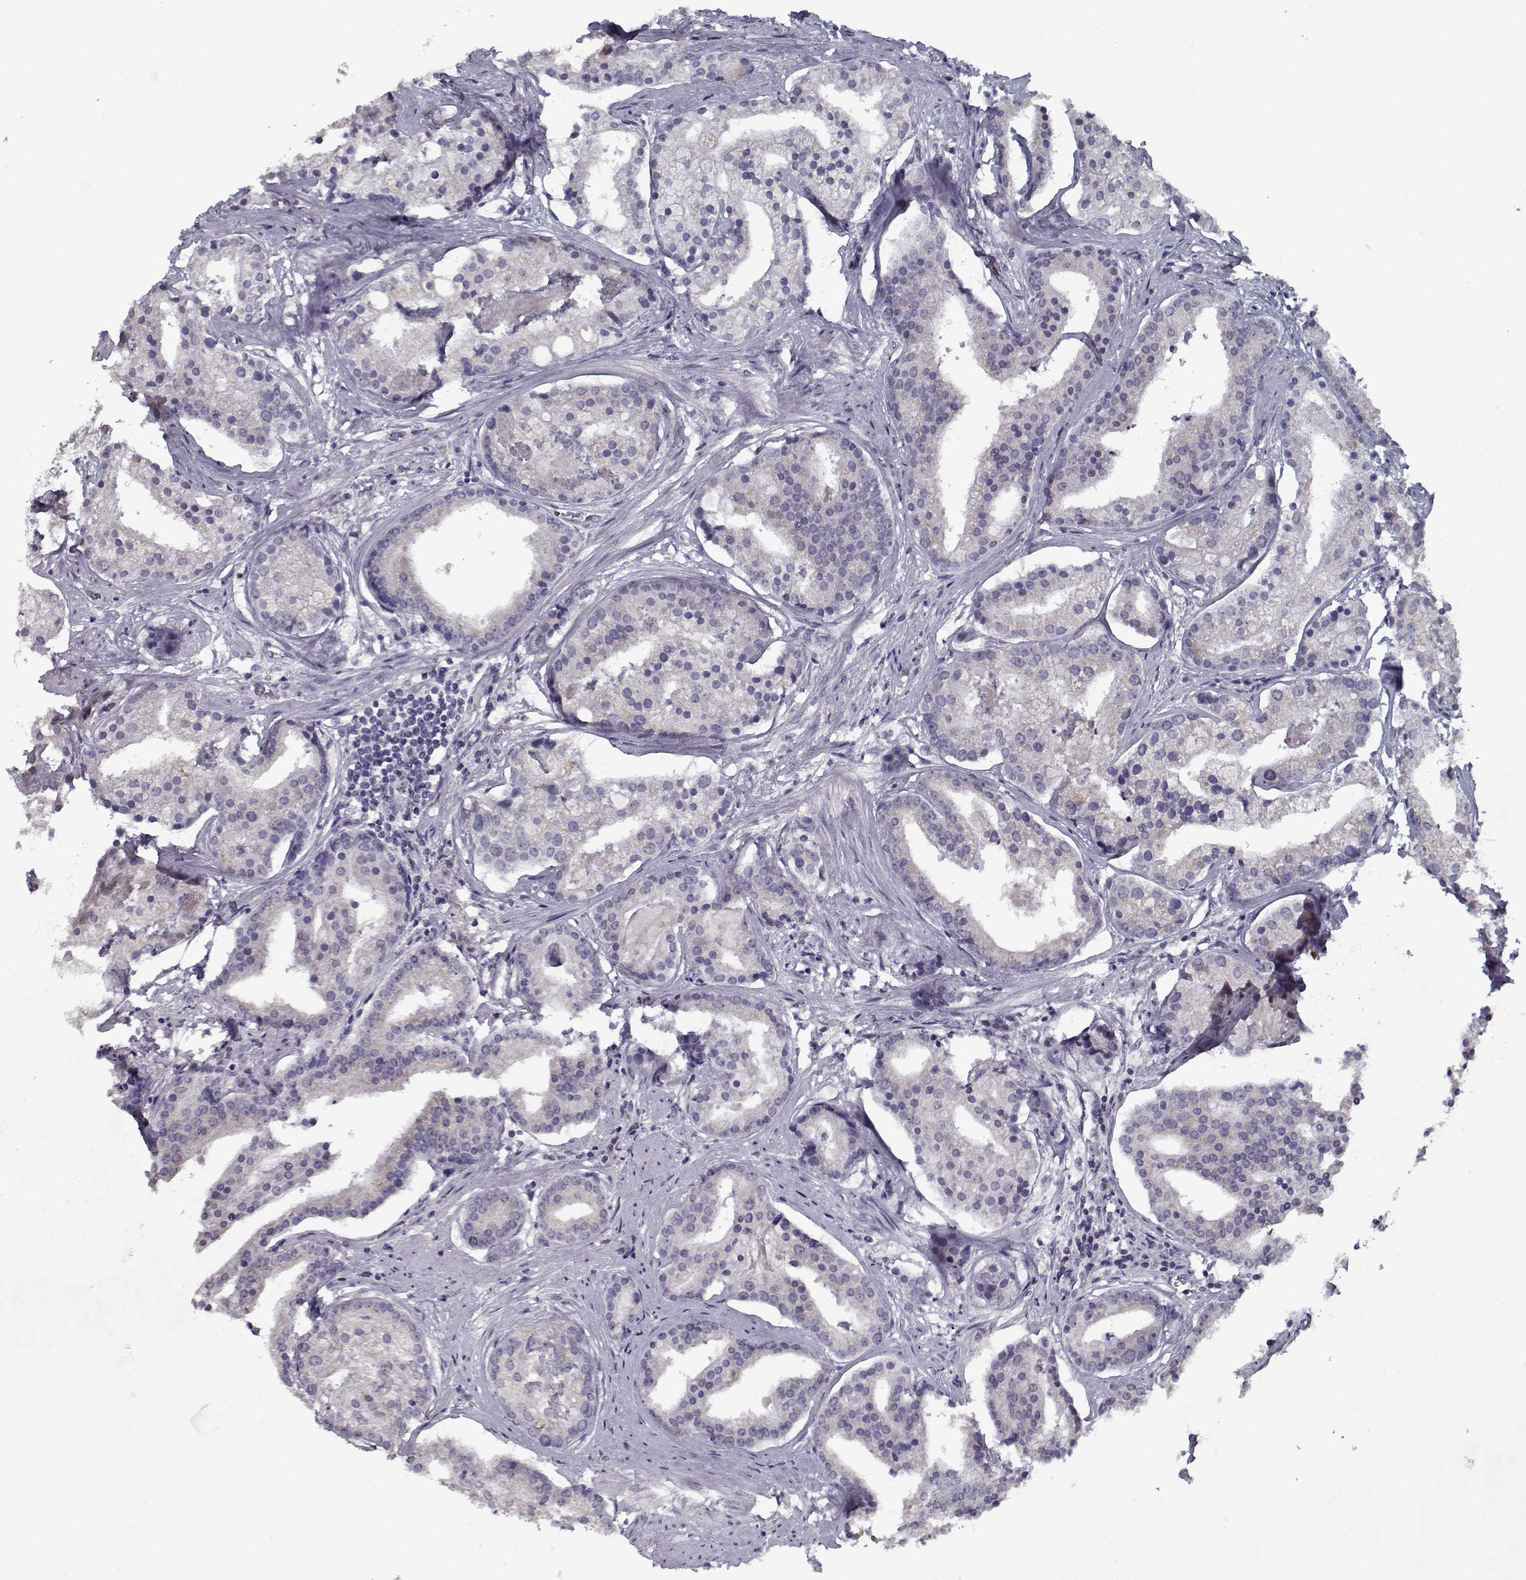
{"staining": {"intensity": "weak", "quantity": "<25%", "location": "cytoplasmic/membranous"}, "tissue": "prostate cancer", "cell_type": "Tumor cells", "image_type": "cancer", "snomed": [{"axis": "morphology", "description": "Adenocarcinoma, NOS"}, {"axis": "topography", "description": "Prostate and seminal vesicle, NOS"}, {"axis": "topography", "description": "Prostate"}], "caption": "Immunohistochemistry of prostate cancer displays no expression in tumor cells.", "gene": "SEC16B", "patient": {"sex": "male", "age": 44}}